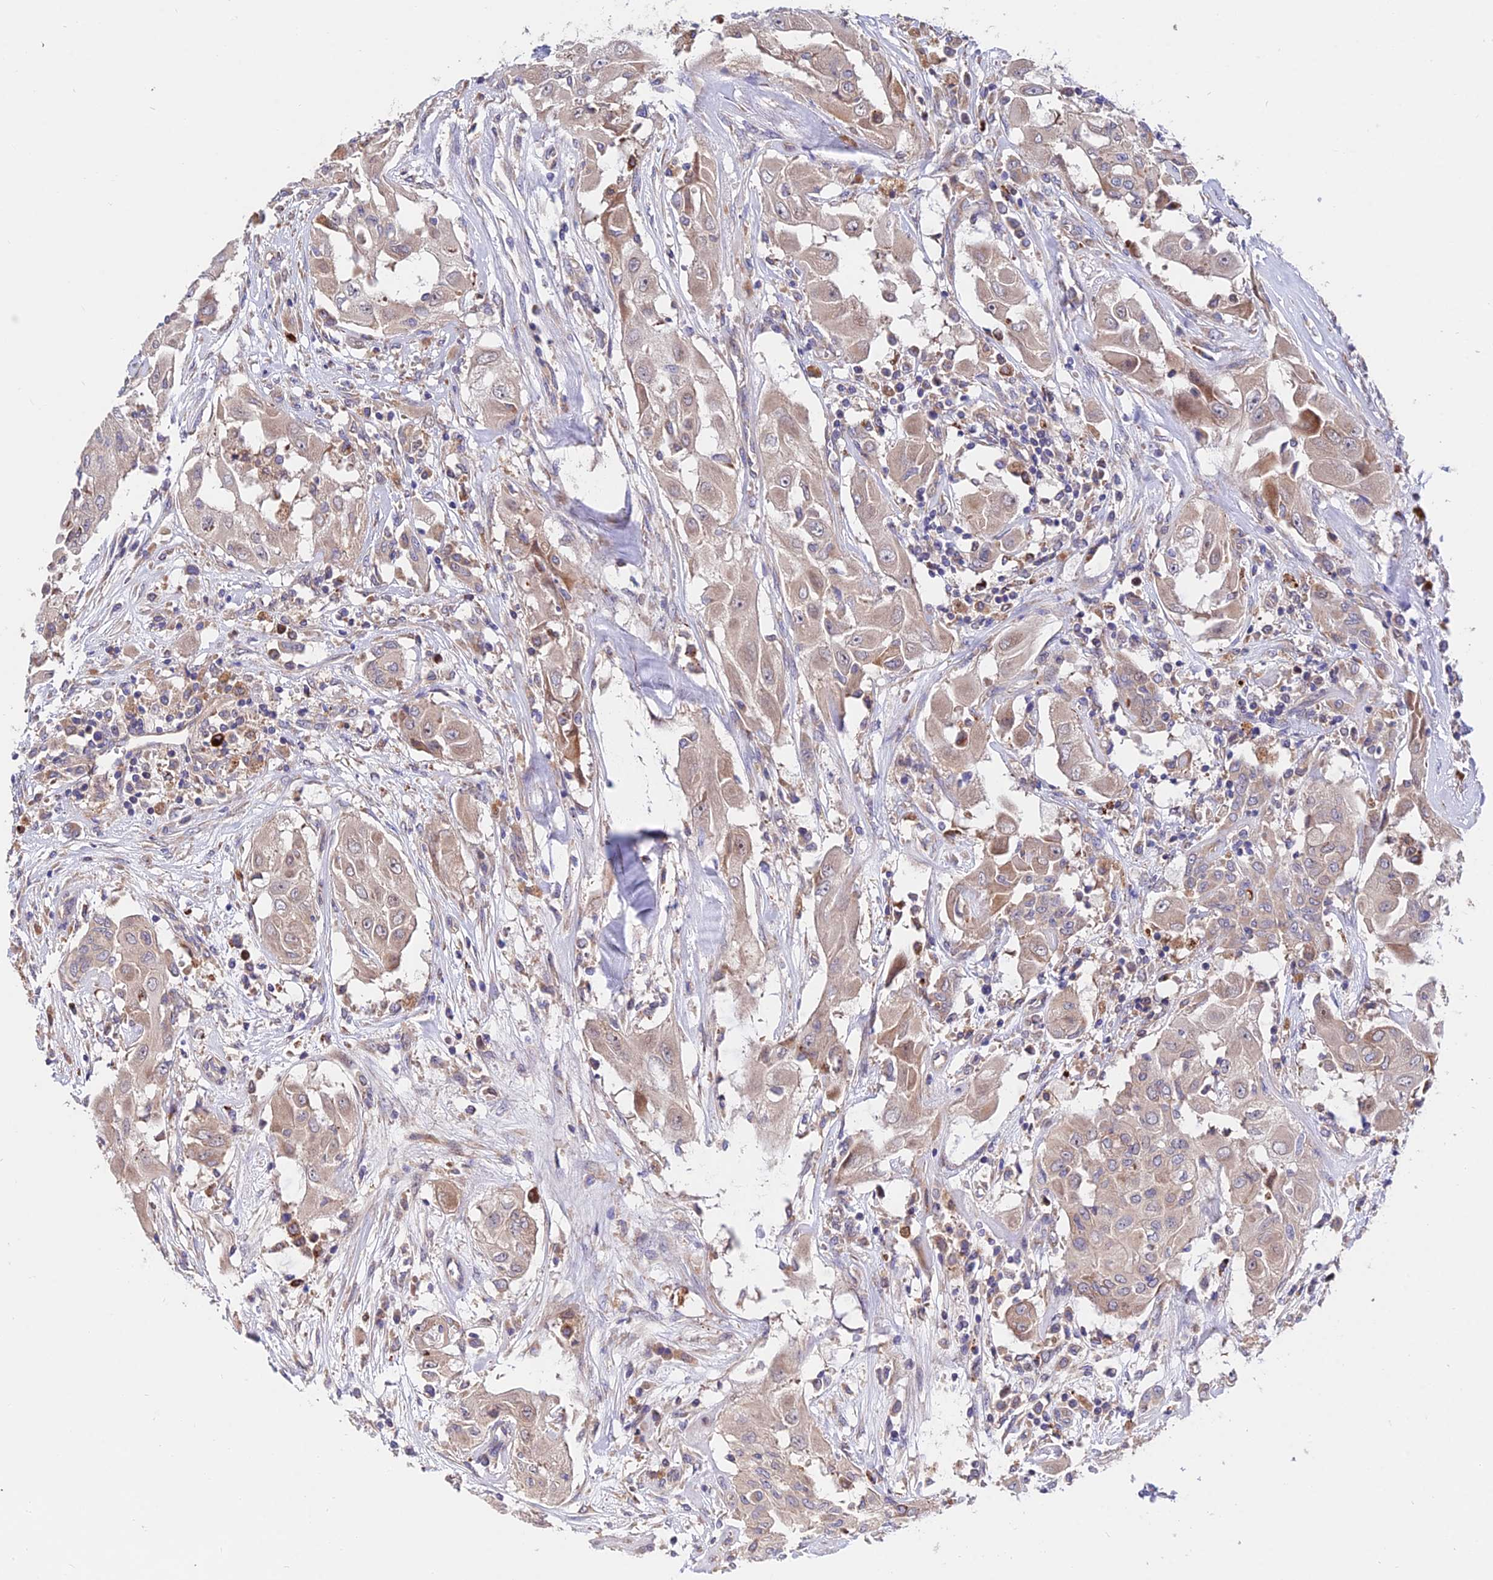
{"staining": {"intensity": "weak", "quantity": "25%-75%", "location": "cytoplasmic/membranous"}, "tissue": "thyroid cancer", "cell_type": "Tumor cells", "image_type": "cancer", "snomed": [{"axis": "morphology", "description": "Papillary adenocarcinoma, NOS"}, {"axis": "topography", "description": "Thyroid gland"}], "caption": "A low amount of weak cytoplasmic/membranous expression is present in about 25%-75% of tumor cells in thyroid cancer tissue.", "gene": "CDC37L1", "patient": {"sex": "female", "age": 59}}